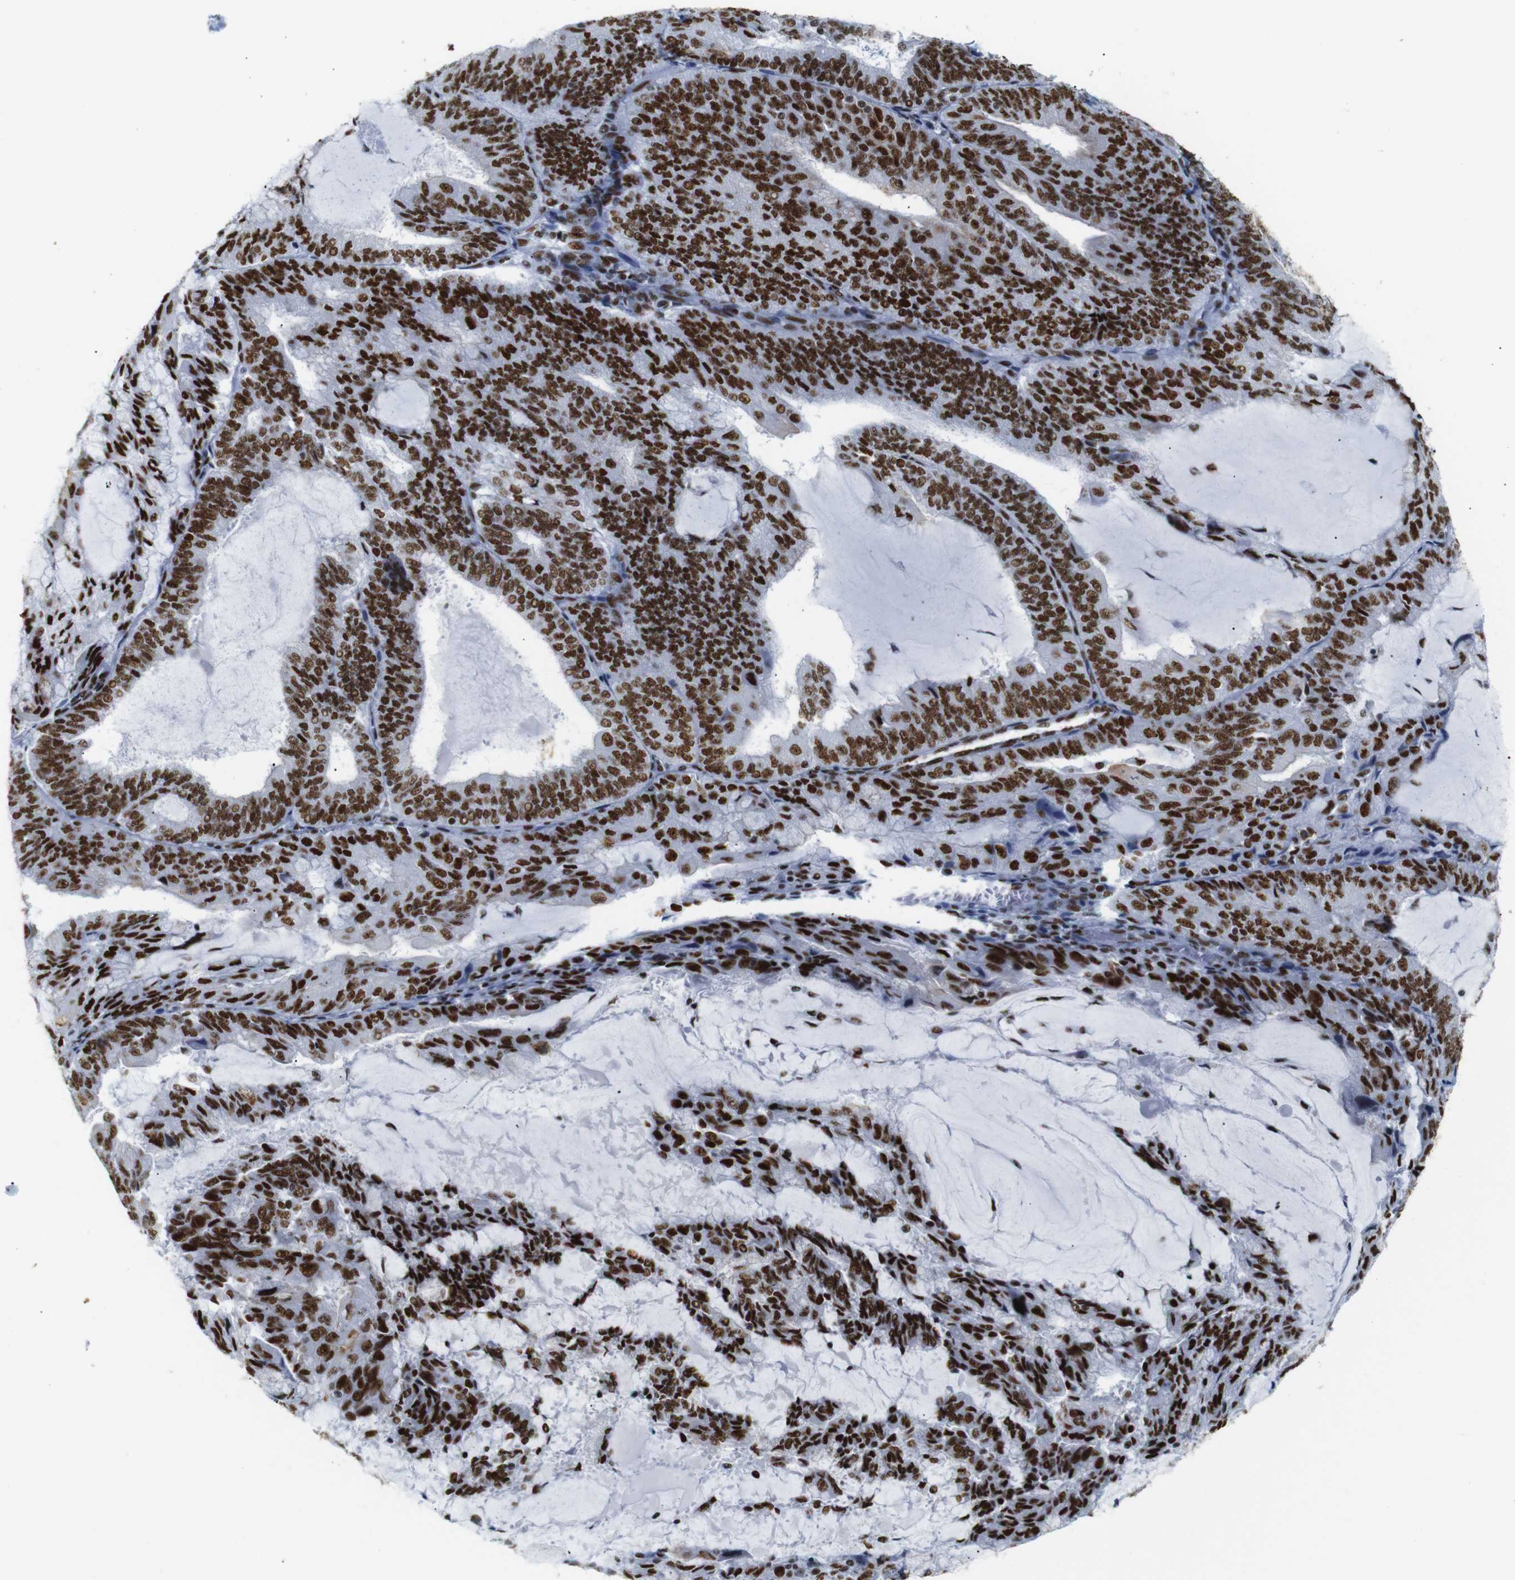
{"staining": {"intensity": "strong", "quantity": ">75%", "location": "nuclear"}, "tissue": "endometrial cancer", "cell_type": "Tumor cells", "image_type": "cancer", "snomed": [{"axis": "morphology", "description": "Adenocarcinoma, NOS"}, {"axis": "topography", "description": "Endometrium"}], "caption": "Immunohistochemical staining of human endometrial cancer (adenocarcinoma) displays high levels of strong nuclear positivity in approximately >75% of tumor cells.", "gene": "TRA2B", "patient": {"sex": "female", "age": 81}}